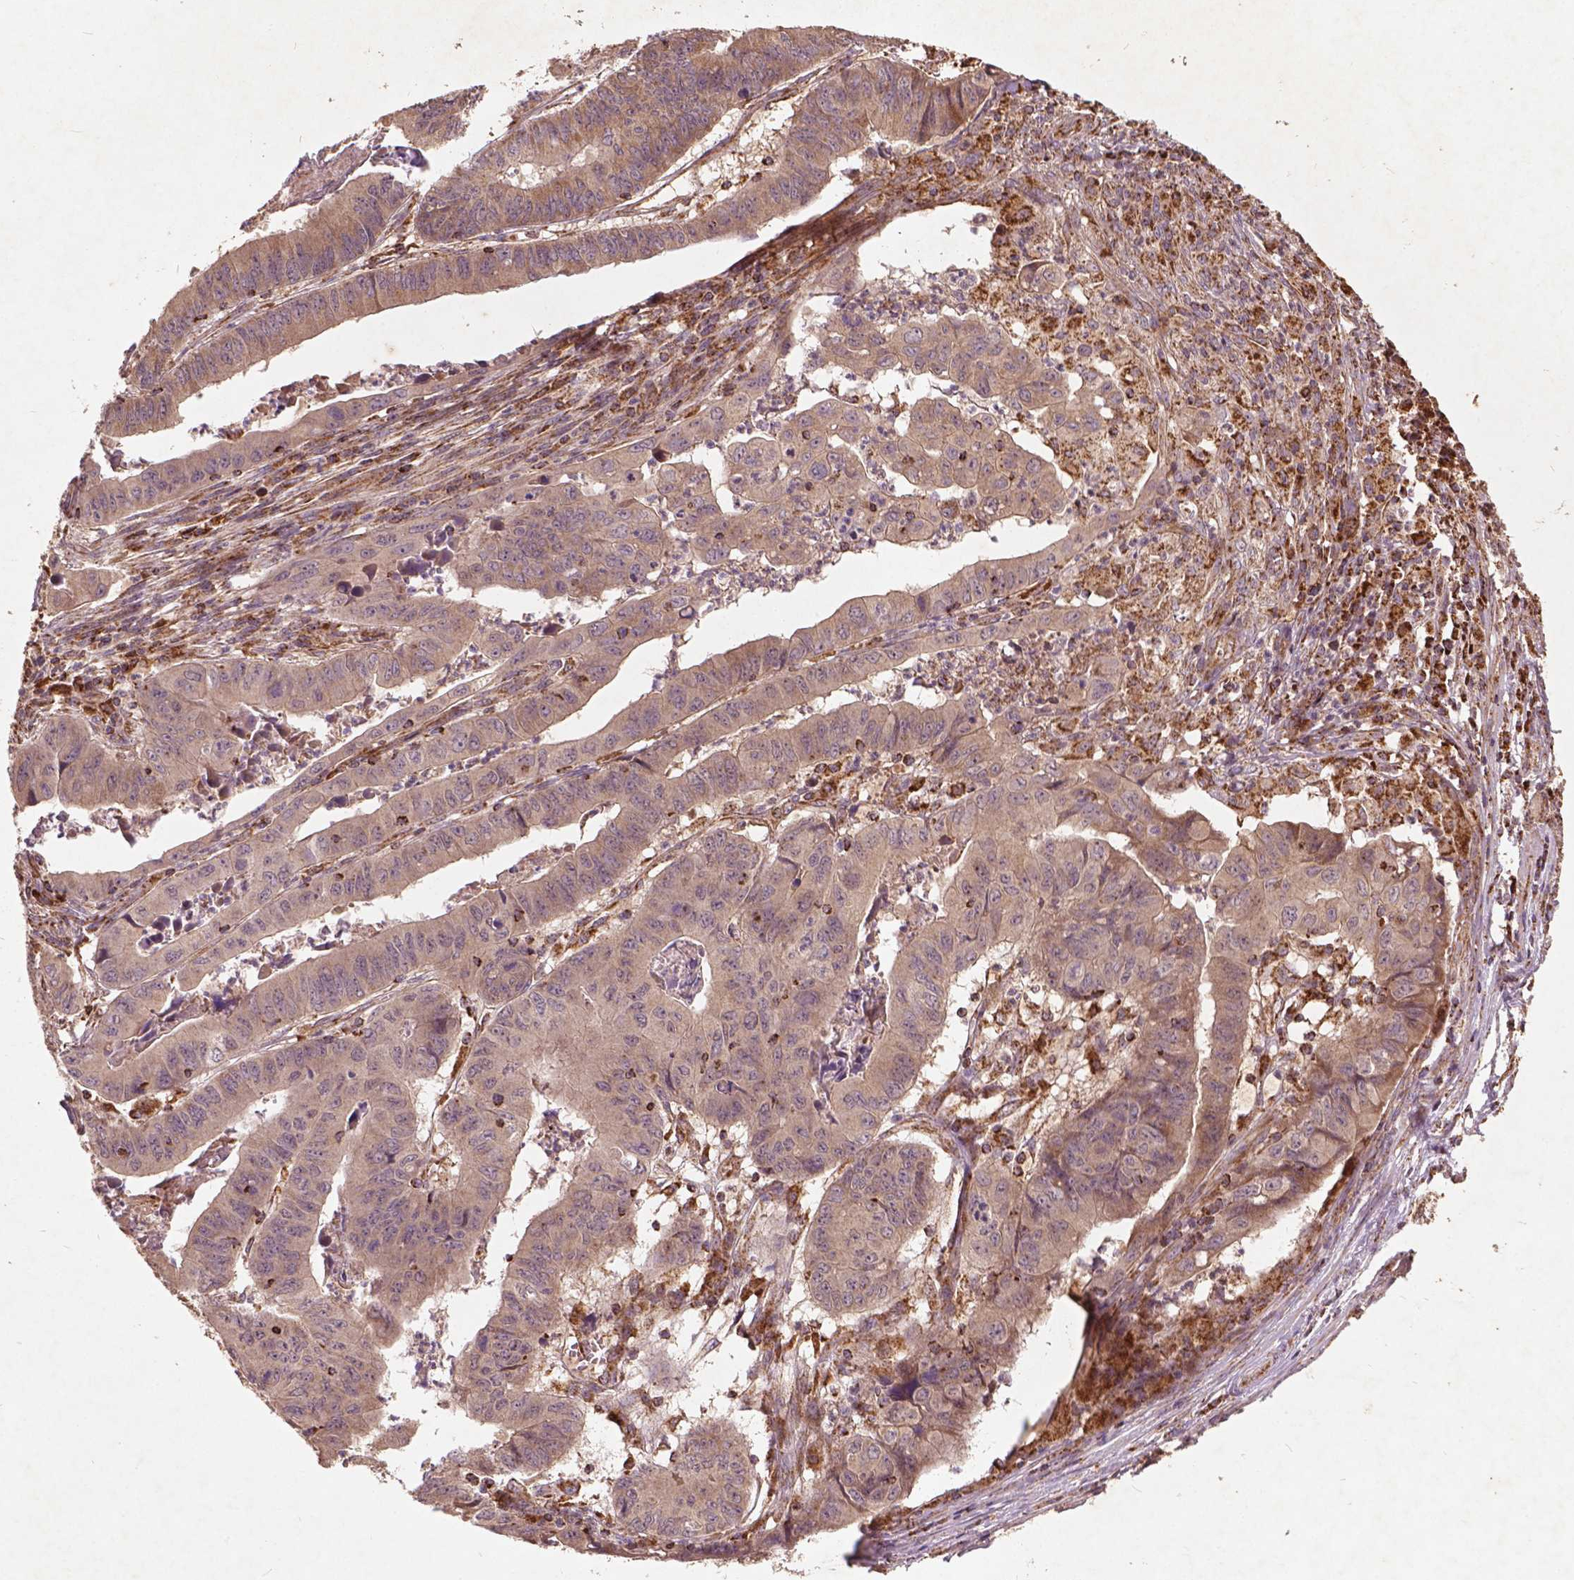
{"staining": {"intensity": "weak", "quantity": "25%-75%", "location": "cytoplasmic/membranous"}, "tissue": "stomach cancer", "cell_type": "Tumor cells", "image_type": "cancer", "snomed": [{"axis": "morphology", "description": "Adenocarcinoma, NOS"}, {"axis": "topography", "description": "Stomach, lower"}], "caption": "This histopathology image reveals immunohistochemistry (IHC) staining of human stomach cancer (adenocarcinoma), with low weak cytoplasmic/membranous staining in approximately 25%-75% of tumor cells.", "gene": "UBXN2A", "patient": {"sex": "male", "age": 77}}